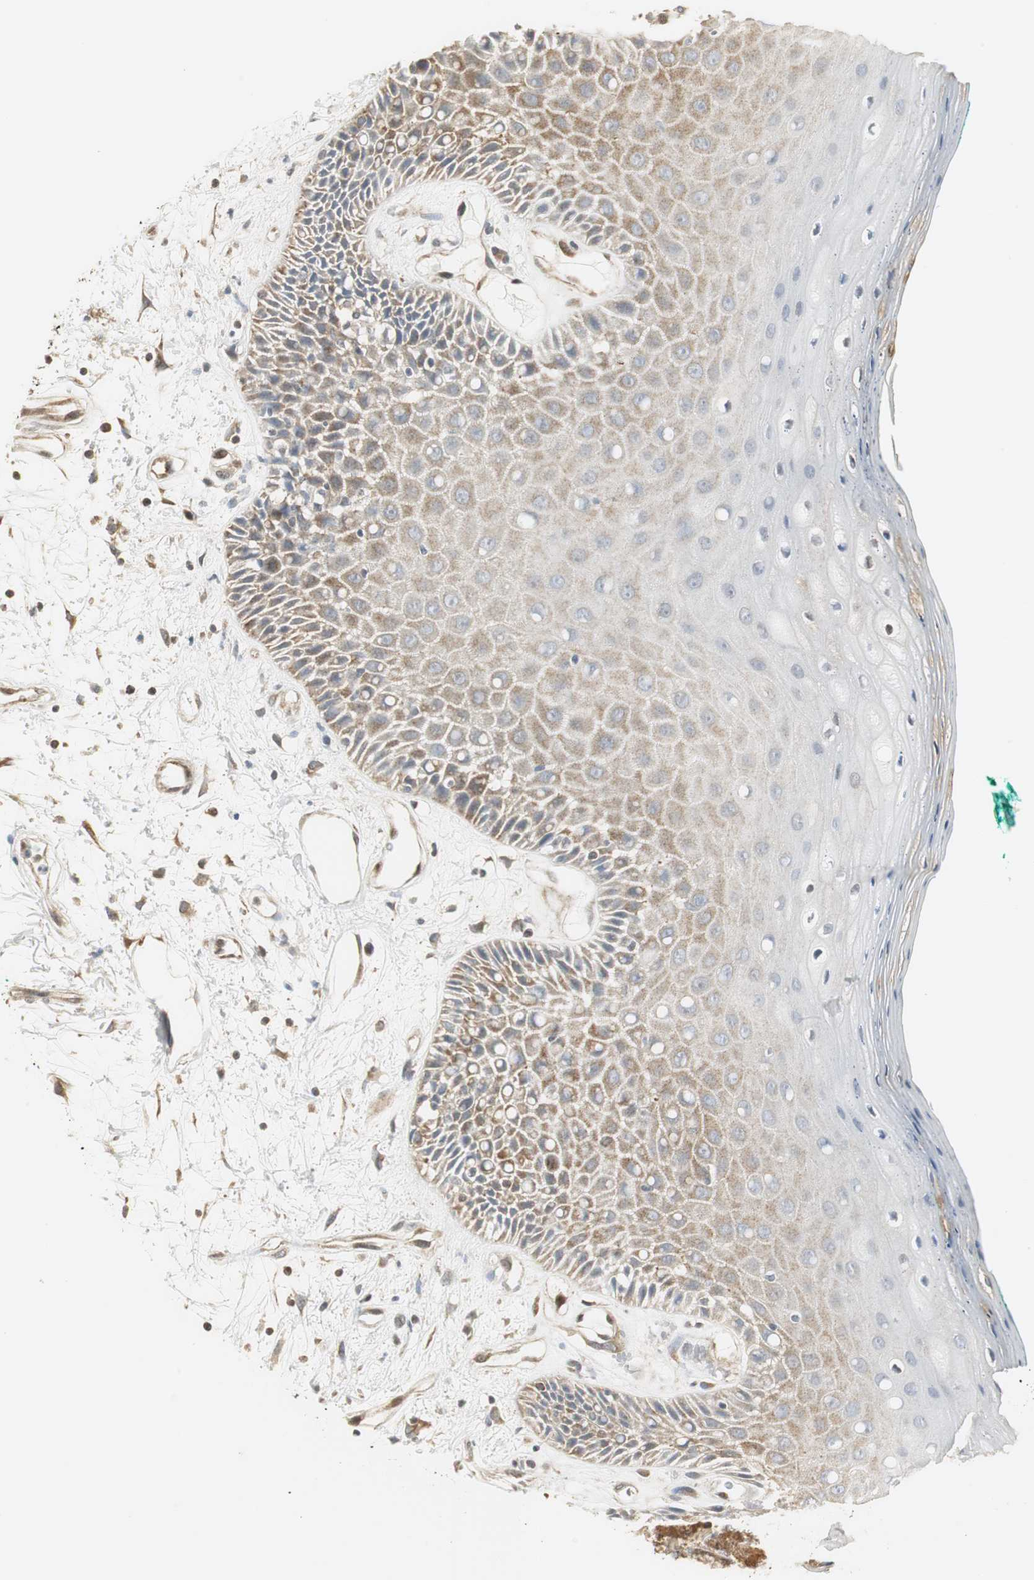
{"staining": {"intensity": "weak", "quantity": "25%-75%", "location": "cytoplasmic/membranous"}, "tissue": "oral mucosa", "cell_type": "Squamous epithelial cells", "image_type": "normal", "snomed": [{"axis": "morphology", "description": "Normal tissue, NOS"}, {"axis": "morphology", "description": "Squamous cell carcinoma, NOS"}, {"axis": "topography", "description": "Skeletal muscle"}, {"axis": "topography", "description": "Oral tissue"}, {"axis": "topography", "description": "Head-Neck"}], "caption": "High-magnification brightfield microscopy of normal oral mucosa stained with DAB (brown) and counterstained with hematoxylin (blue). squamous epithelial cells exhibit weak cytoplasmic/membranous positivity is appreciated in approximately25%-75% of cells.", "gene": "CCT5", "patient": {"sex": "female", "age": 84}}